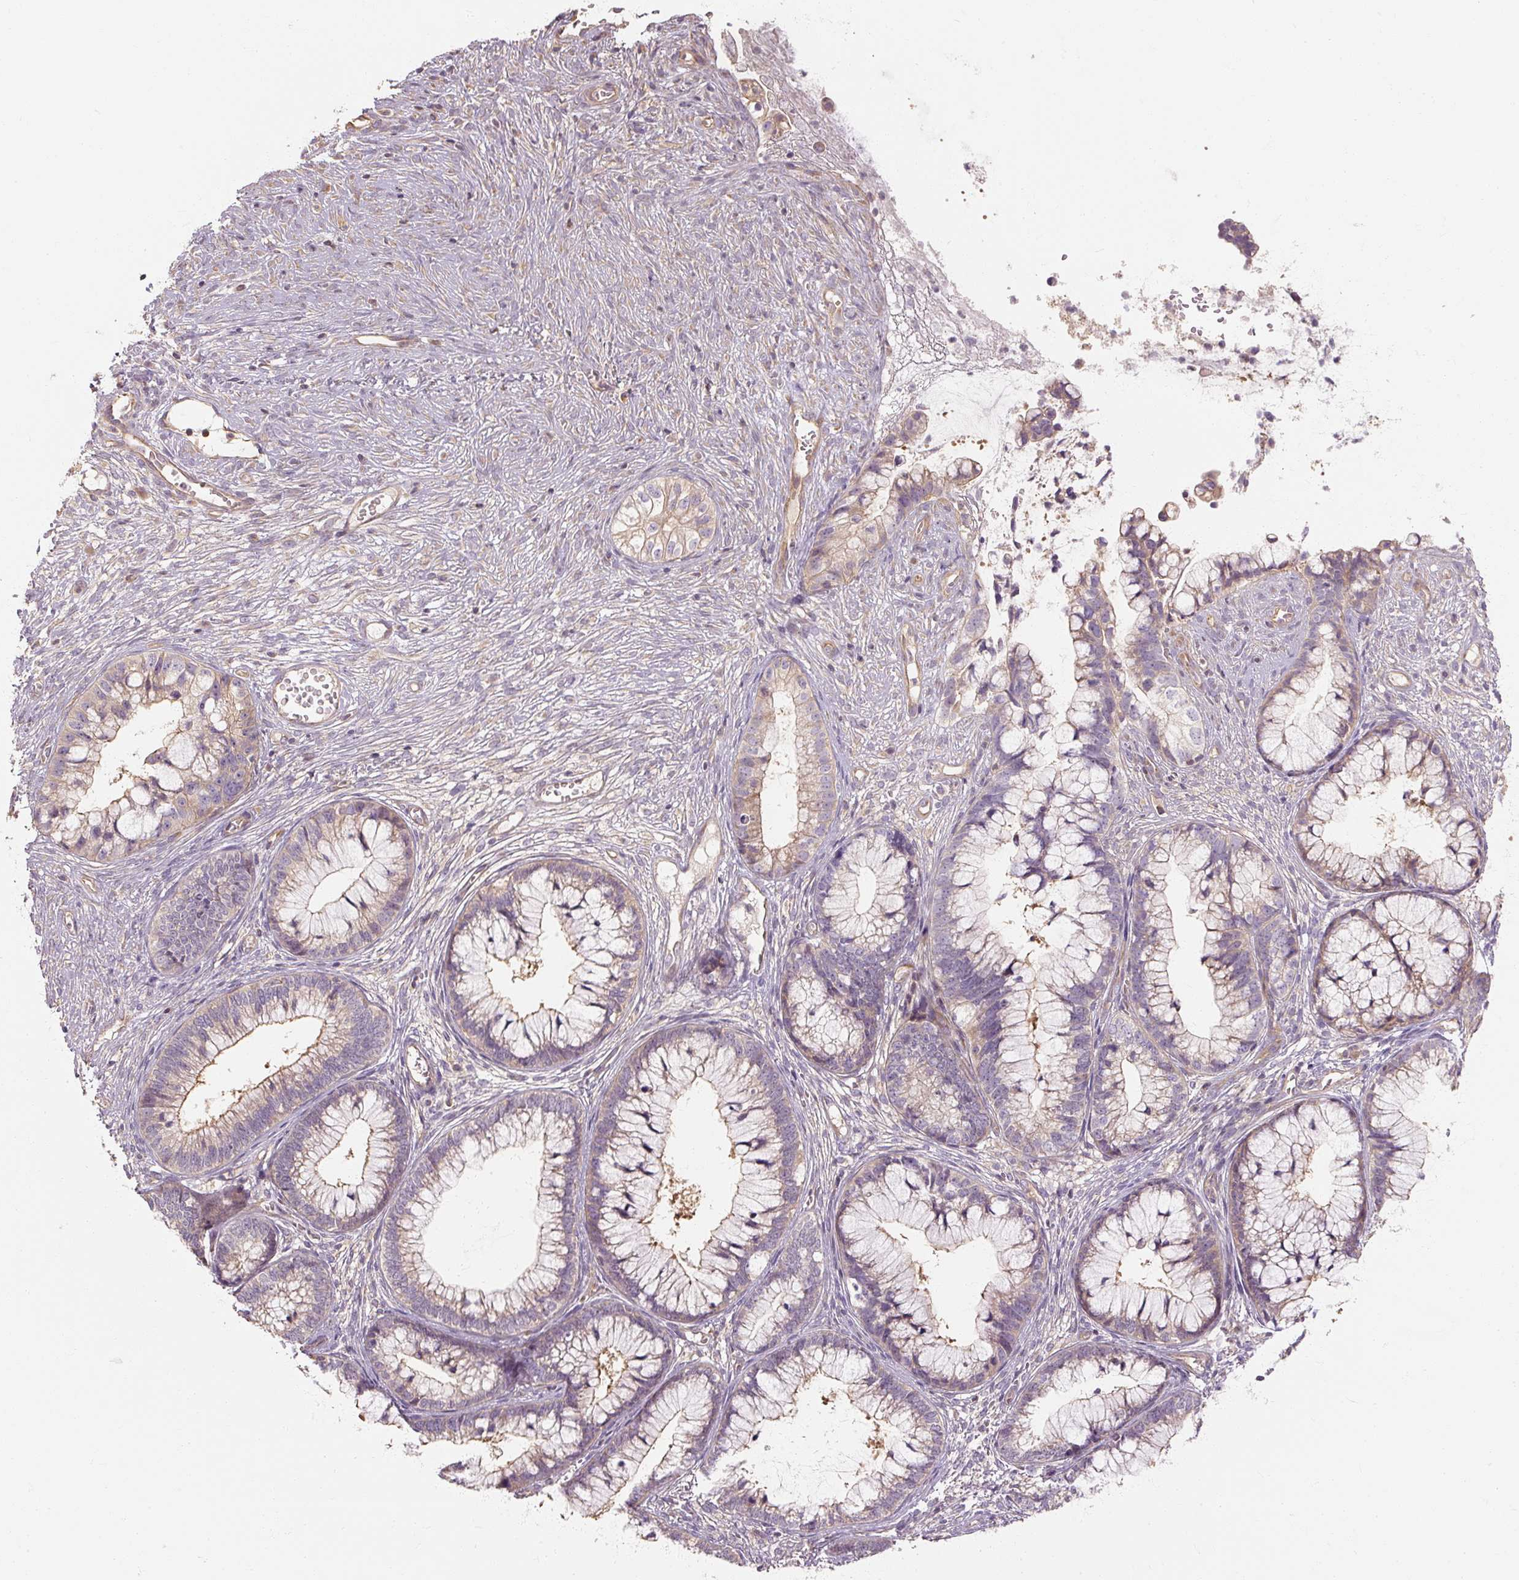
{"staining": {"intensity": "moderate", "quantity": "<25%", "location": "cytoplasmic/membranous"}, "tissue": "cervical cancer", "cell_type": "Tumor cells", "image_type": "cancer", "snomed": [{"axis": "morphology", "description": "Adenocarcinoma, NOS"}, {"axis": "topography", "description": "Cervix"}], "caption": "IHC of human adenocarcinoma (cervical) exhibits low levels of moderate cytoplasmic/membranous positivity in about <25% of tumor cells.", "gene": "RB1CC1", "patient": {"sex": "female", "age": 44}}